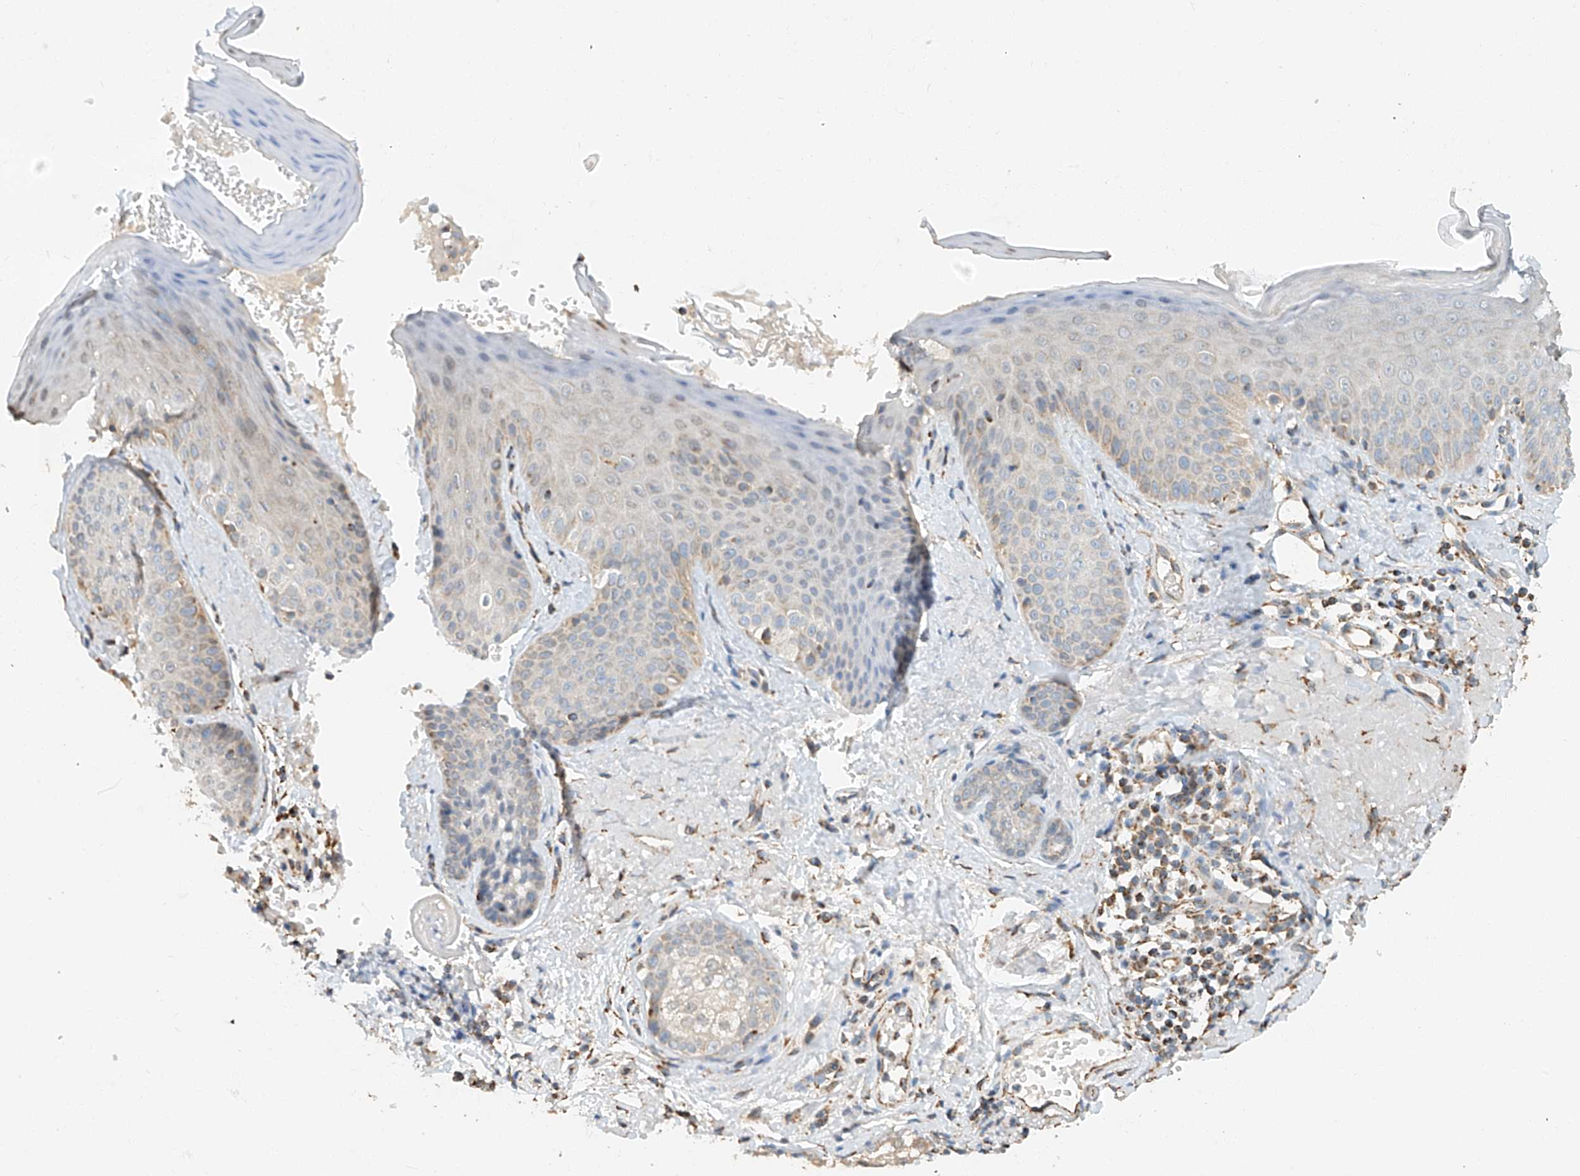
{"staining": {"intensity": "strong", "quantity": ">75%", "location": "cytoplasmic/membranous"}, "tissue": "skin", "cell_type": "Fibroblasts", "image_type": "normal", "snomed": [{"axis": "morphology", "description": "Normal tissue, NOS"}, {"axis": "topography", "description": "Skin"}], "caption": "Immunohistochemistry (IHC) of benign human skin reveals high levels of strong cytoplasmic/membranous positivity in approximately >75% of fibroblasts. The staining is performed using DAB brown chromogen to label protein expression. The nuclei are counter-stained blue using hematoxylin.", "gene": "YIPF7", "patient": {"sex": "male", "age": 57}}